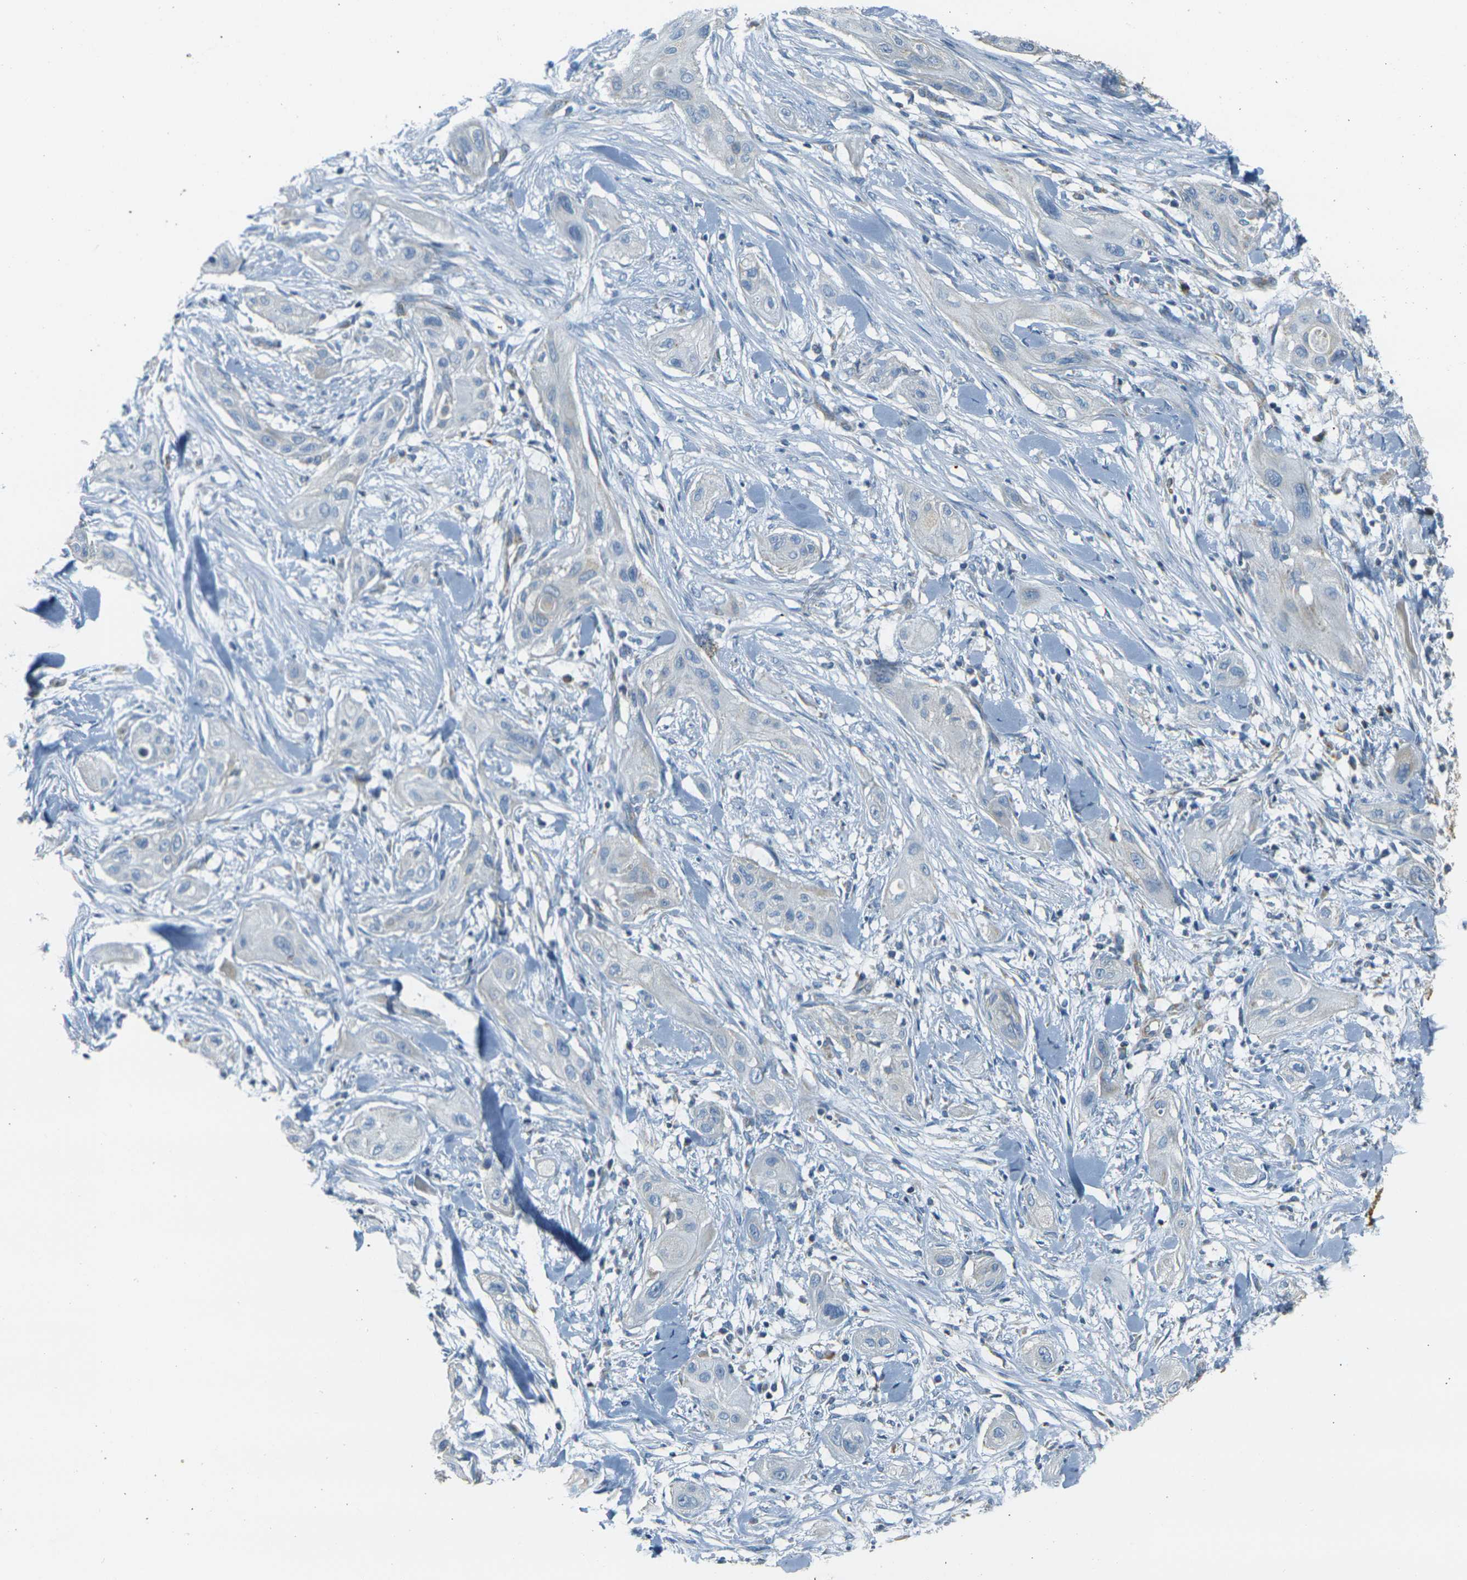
{"staining": {"intensity": "negative", "quantity": "none", "location": "none"}, "tissue": "lung cancer", "cell_type": "Tumor cells", "image_type": "cancer", "snomed": [{"axis": "morphology", "description": "Squamous cell carcinoma, NOS"}, {"axis": "topography", "description": "Lung"}], "caption": "Tumor cells are negative for protein expression in human squamous cell carcinoma (lung). (DAB (3,3'-diaminobenzidine) immunohistochemistry (IHC) visualized using brightfield microscopy, high magnification).", "gene": "PARD6B", "patient": {"sex": "female", "age": 47}}